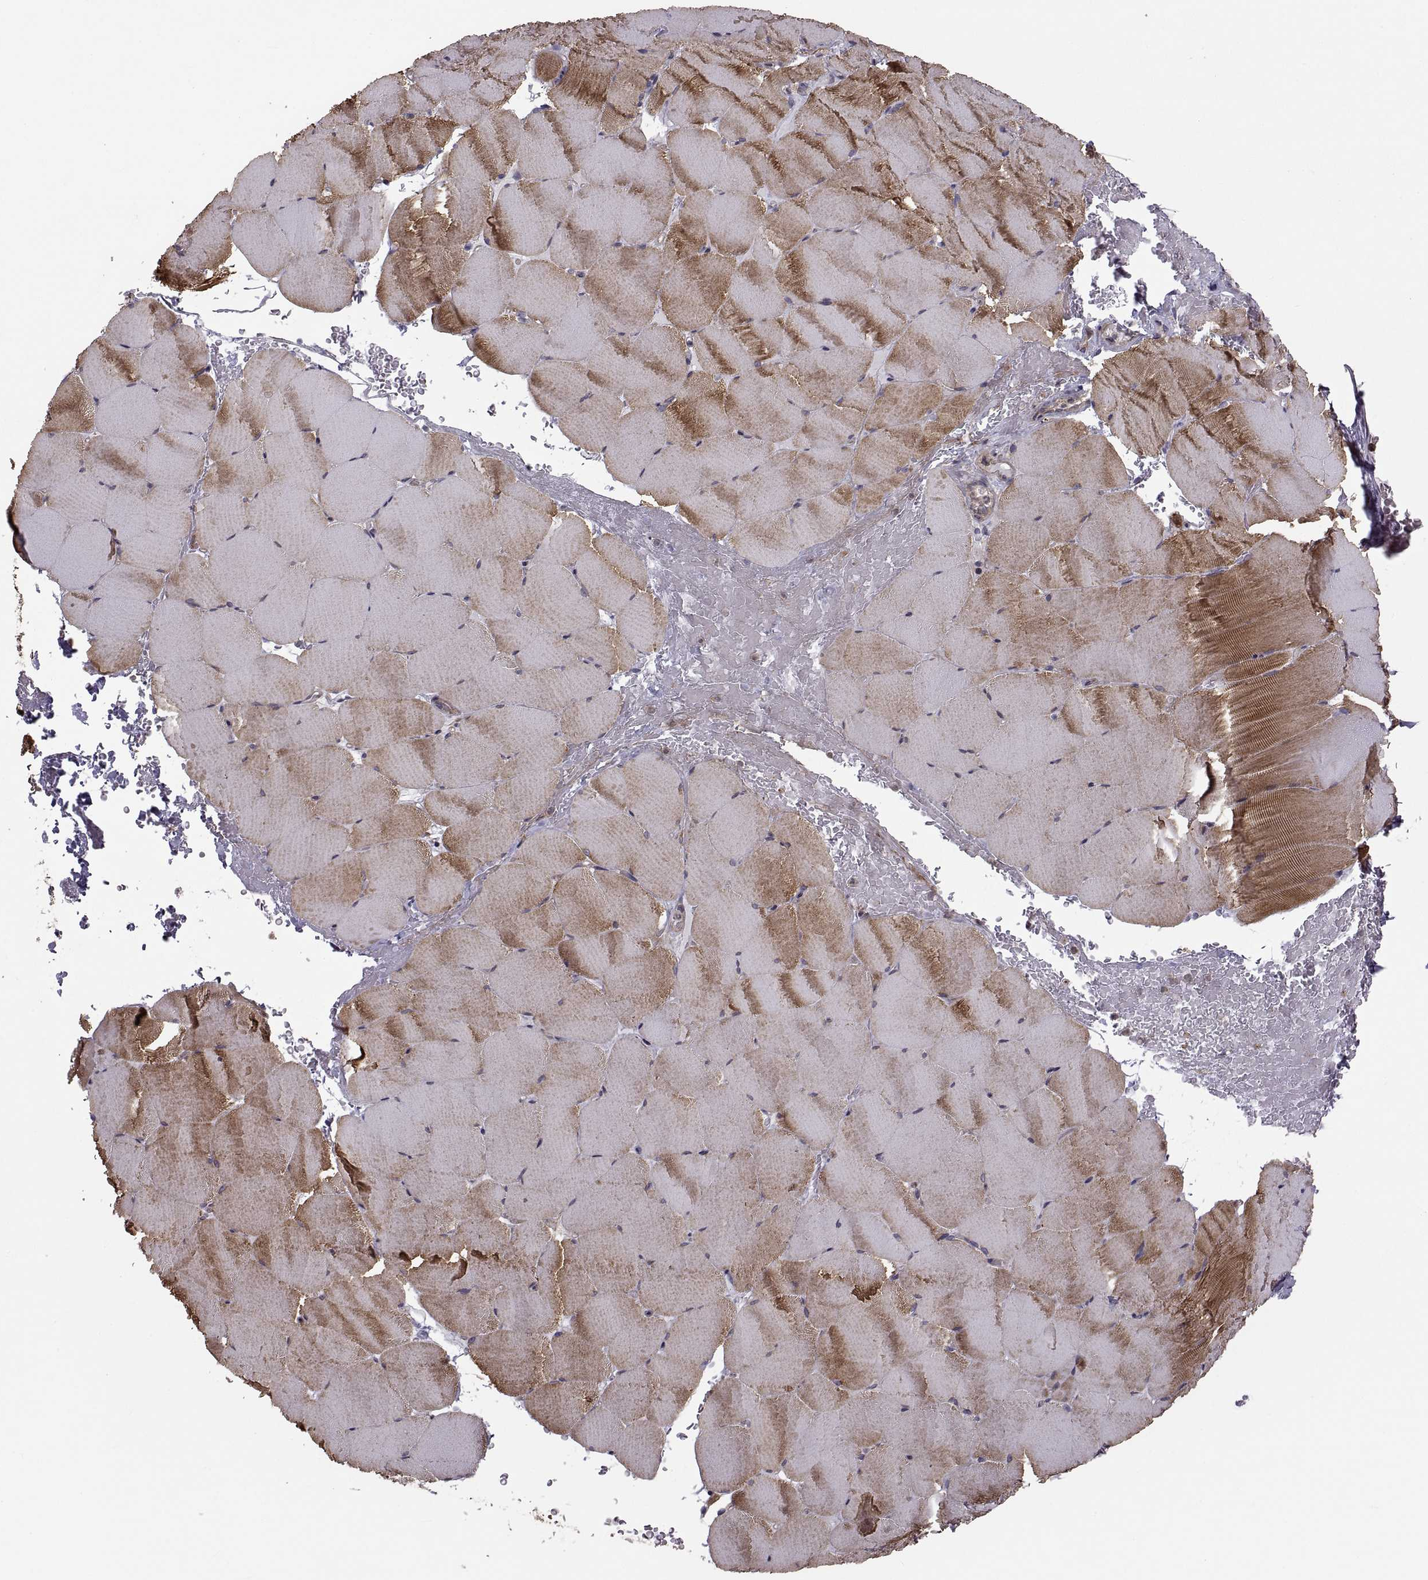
{"staining": {"intensity": "moderate", "quantity": "25%-75%", "location": "cytoplasmic/membranous"}, "tissue": "skeletal muscle", "cell_type": "Myocytes", "image_type": "normal", "snomed": [{"axis": "morphology", "description": "Normal tissue, NOS"}, {"axis": "topography", "description": "Skeletal muscle"}], "caption": "IHC photomicrograph of unremarkable skeletal muscle: skeletal muscle stained using immunohistochemistry reveals medium levels of moderate protein expression localized specifically in the cytoplasmic/membranous of myocytes, appearing as a cytoplasmic/membranous brown color.", "gene": "PMM2", "patient": {"sex": "female", "age": 37}}